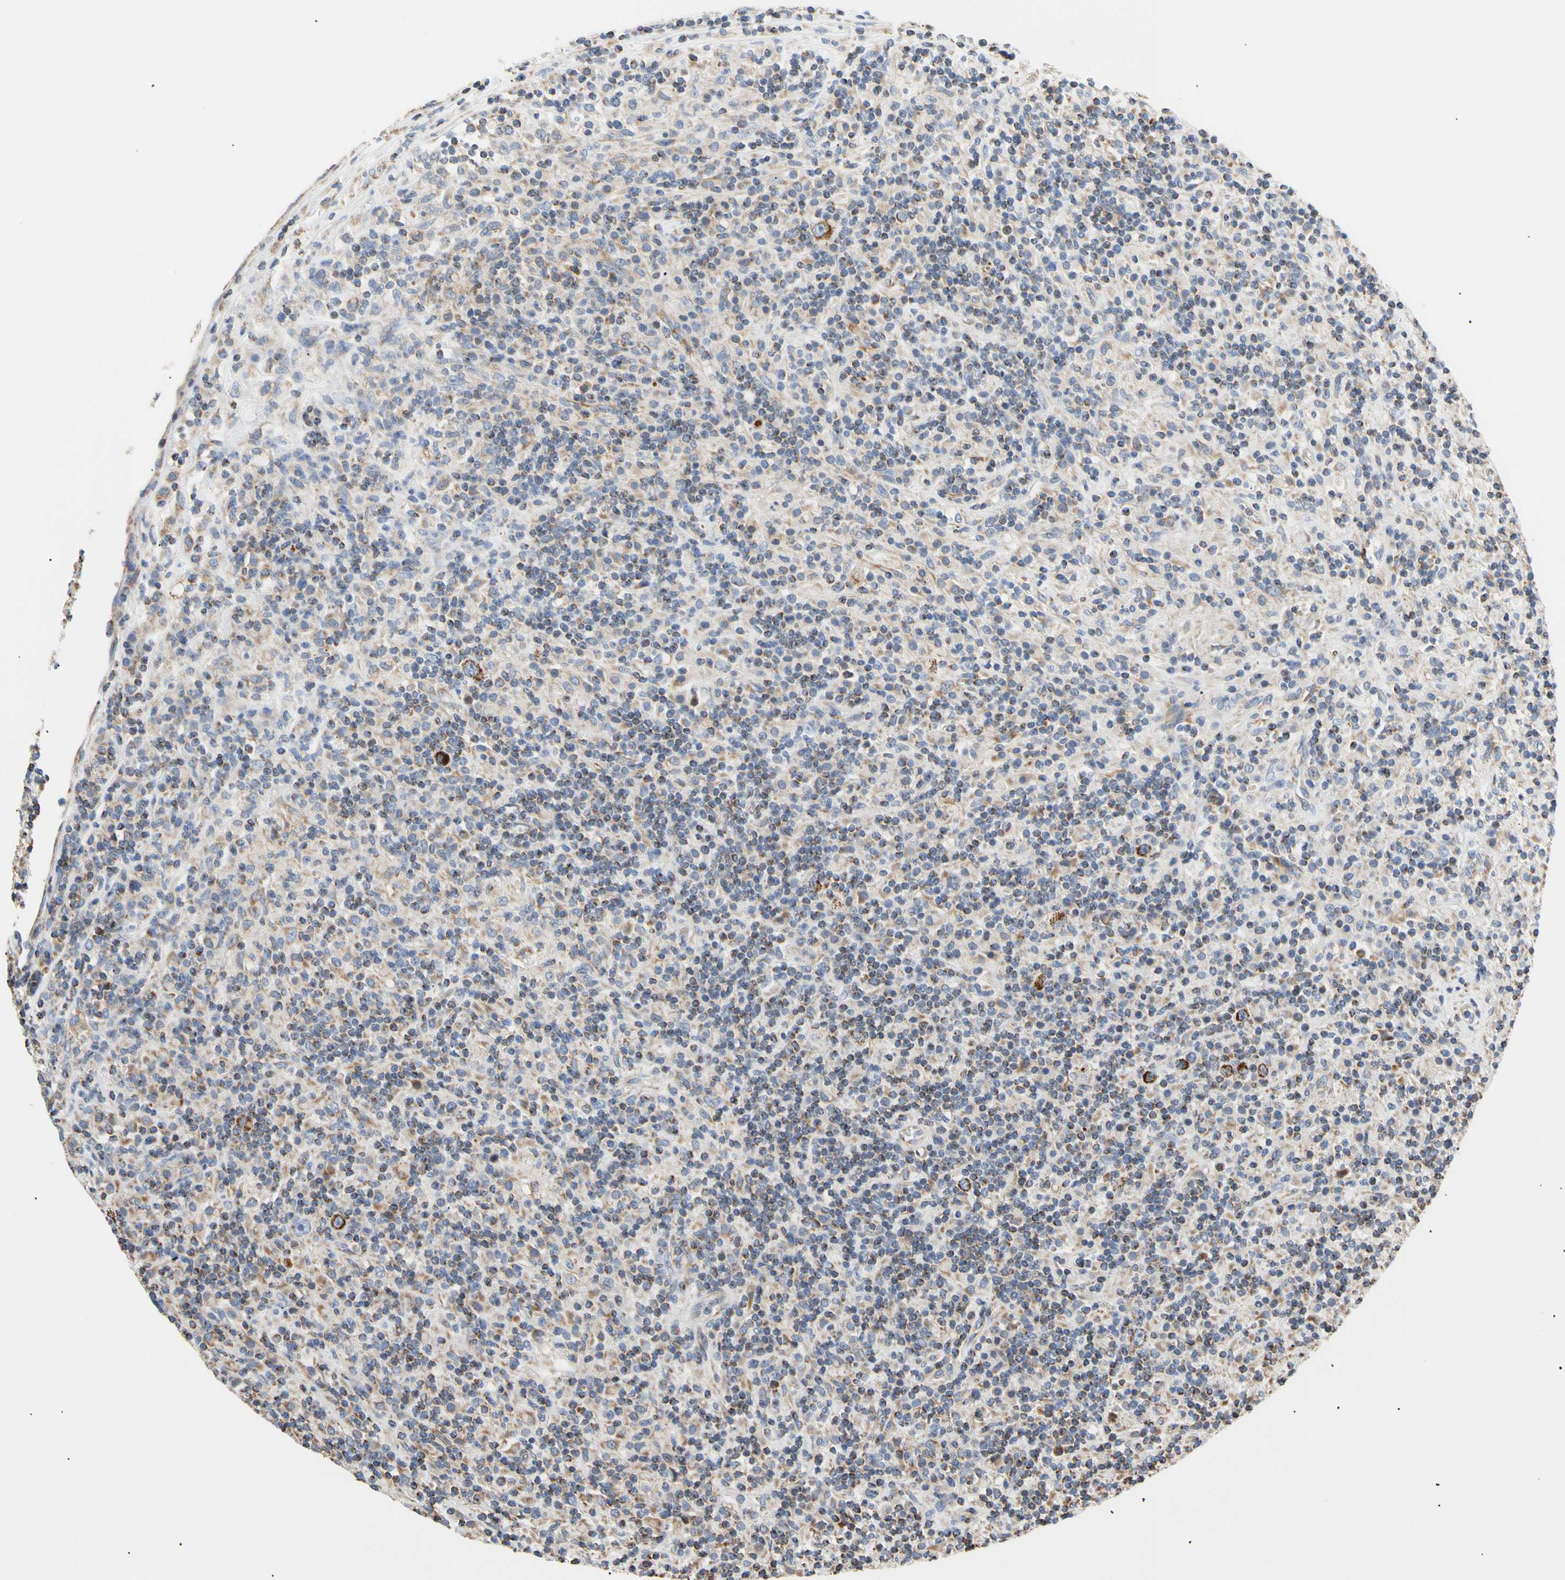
{"staining": {"intensity": "moderate", "quantity": ">75%", "location": "cytoplasmic/membranous"}, "tissue": "lymphoma", "cell_type": "Tumor cells", "image_type": "cancer", "snomed": [{"axis": "morphology", "description": "Hodgkin's disease, NOS"}, {"axis": "topography", "description": "Lymph node"}], "caption": "There is medium levels of moderate cytoplasmic/membranous positivity in tumor cells of lymphoma, as demonstrated by immunohistochemical staining (brown color).", "gene": "PLGRKT", "patient": {"sex": "male", "age": 70}}